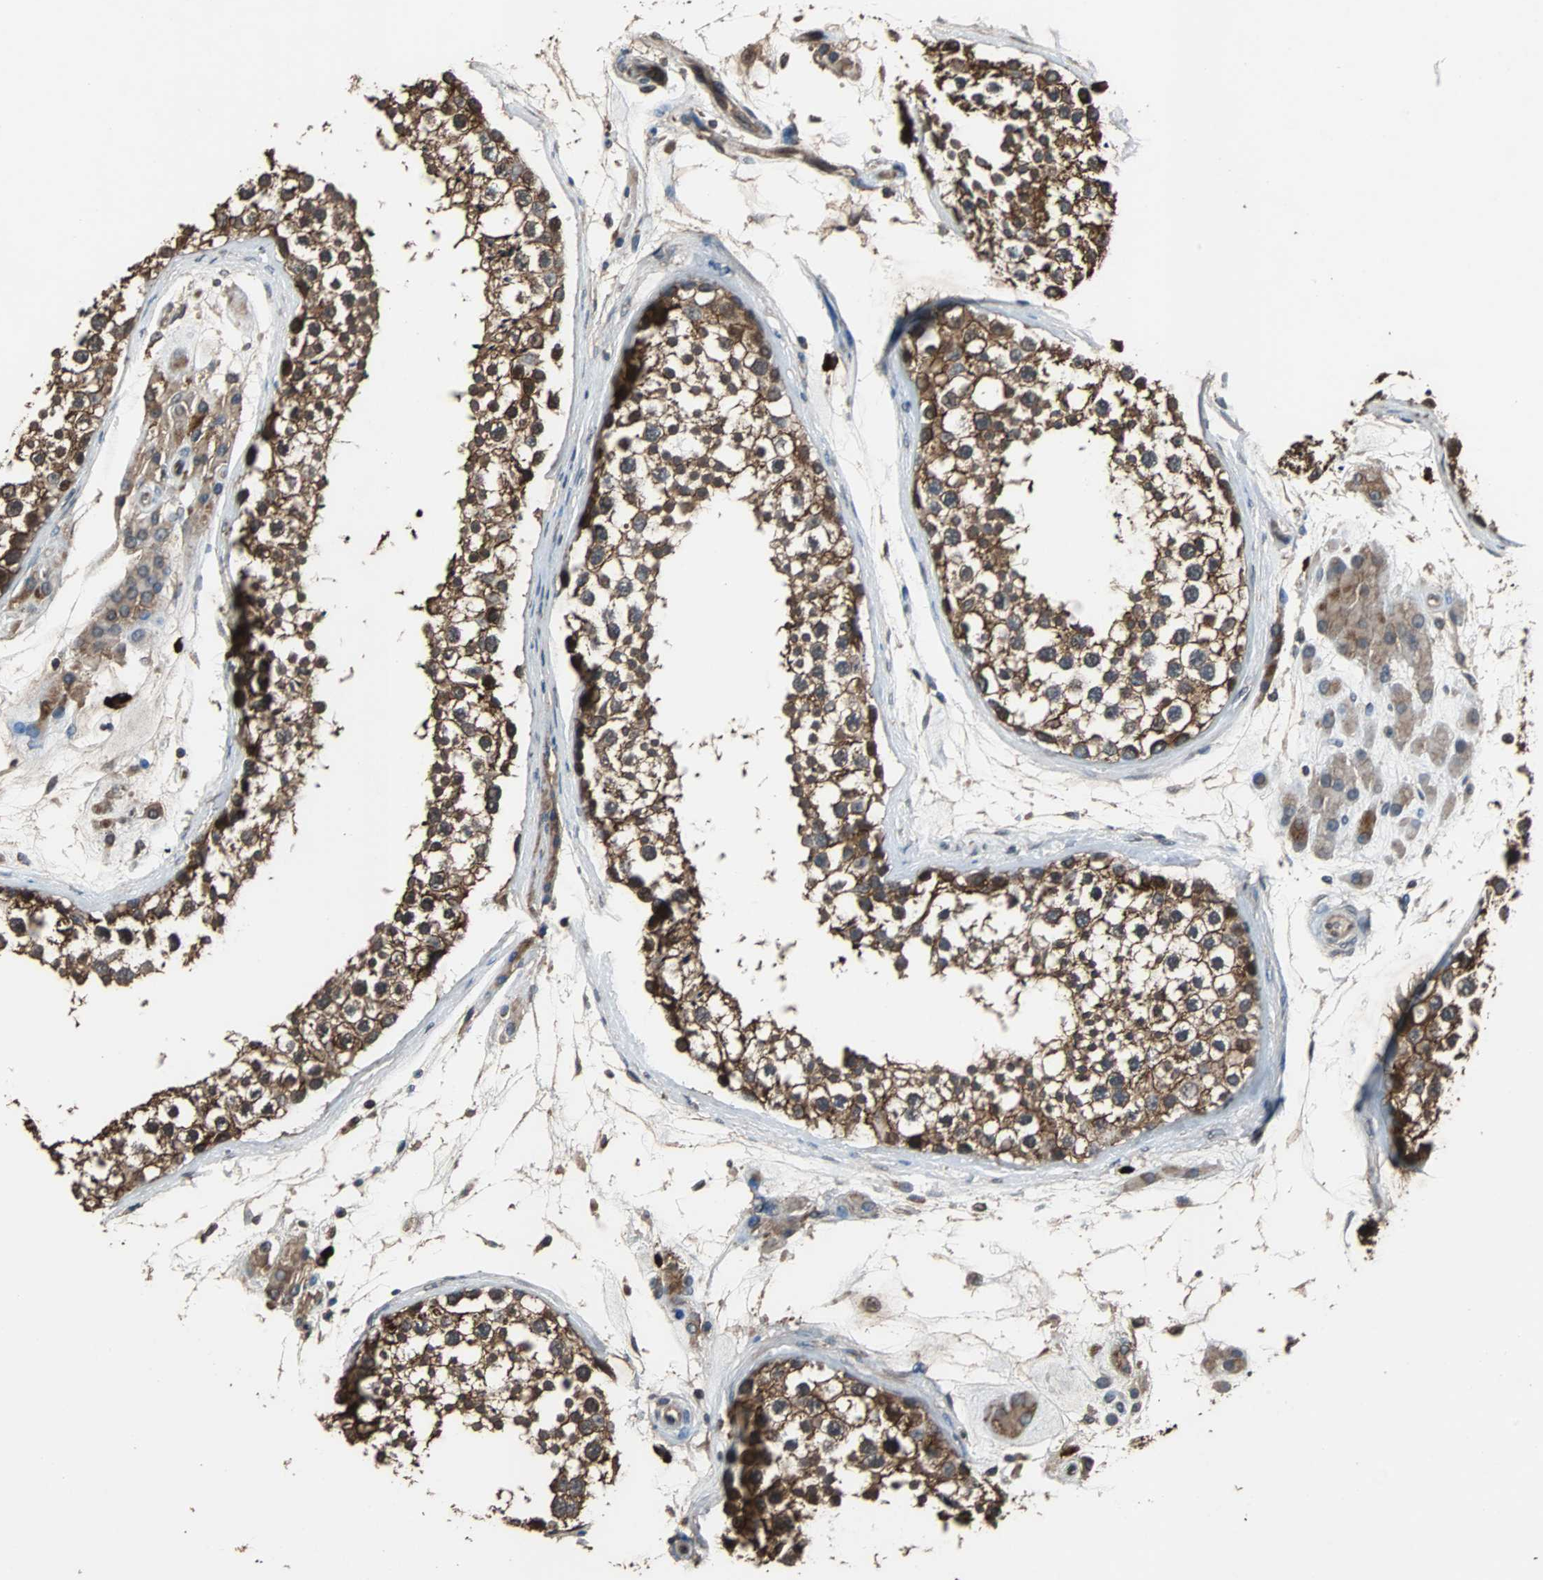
{"staining": {"intensity": "strong", "quantity": ">75%", "location": "cytoplasmic/membranous"}, "tissue": "testis", "cell_type": "Cells in seminiferous ducts", "image_type": "normal", "snomed": [{"axis": "morphology", "description": "Normal tissue, NOS"}, {"axis": "topography", "description": "Testis"}], "caption": "Approximately >75% of cells in seminiferous ducts in normal human testis display strong cytoplasmic/membranous protein staining as visualized by brown immunohistochemical staining.", "gene": "NDRG1", "patient": {"sex": "male", "age": 46}}